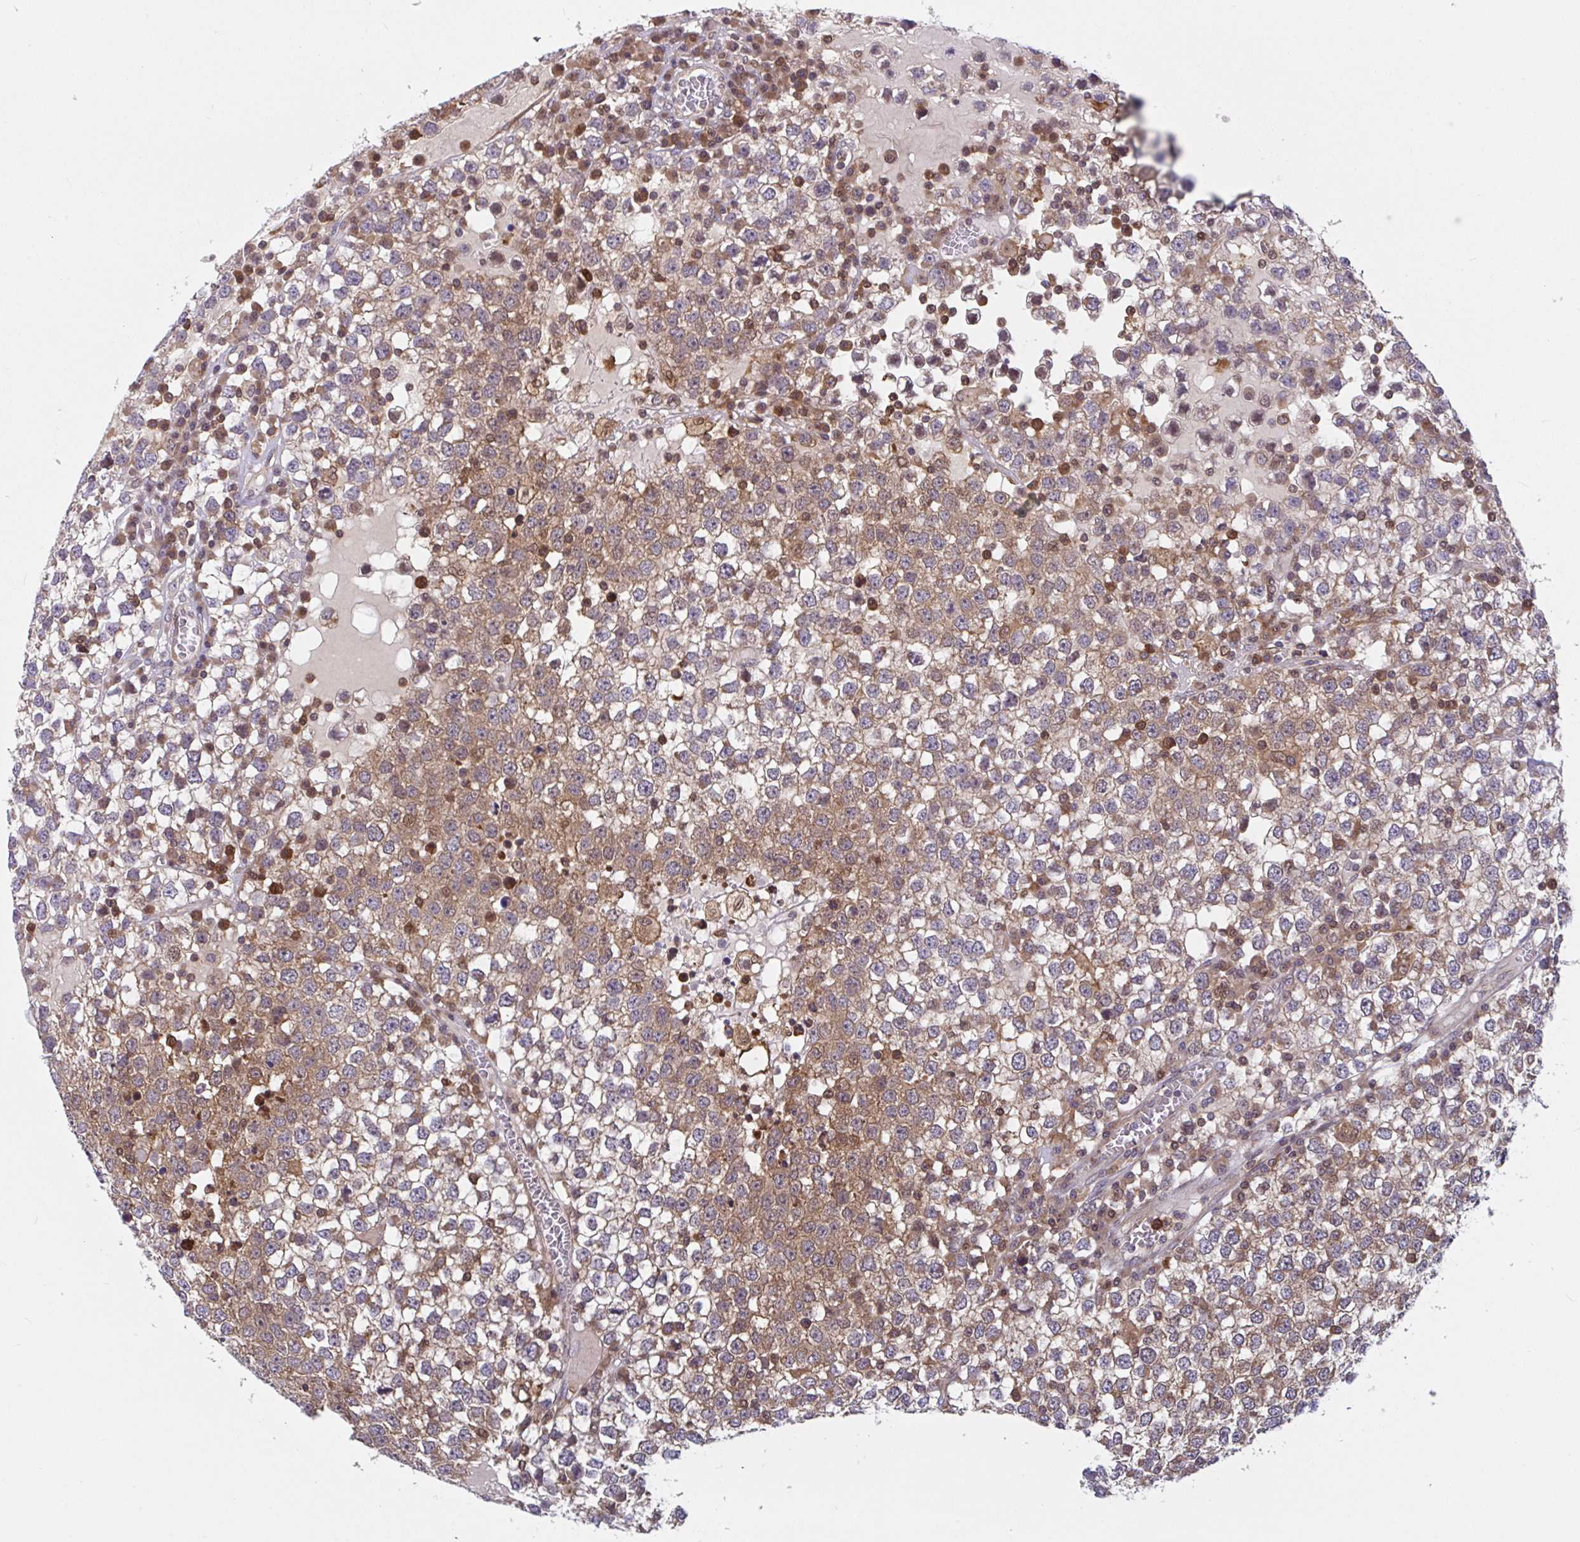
{"staining": {"intensity": "moderate", "quantity": ">75%", "location": "cytoplasmic/membranous"}, "tissue": "testis cancer", "cell_type": "Tumor cells", "image_type": "cancer", "snomed": [{"axis": "morphology", "description": "Seminoma, NOS"}, {"axis": "topography", "description": "Testis"}], "caption": "High-magnification brightfield microscopy of testis seminoma stained with DAB (brown) and counterstained with hematoxylin (blue). tumor cells exhibit moderate cytoplasmic/membranous expression is appreciated in about>75% of cells.", "gene": "LMNTD2", "patient": {"sex": "male", "age": 65}}